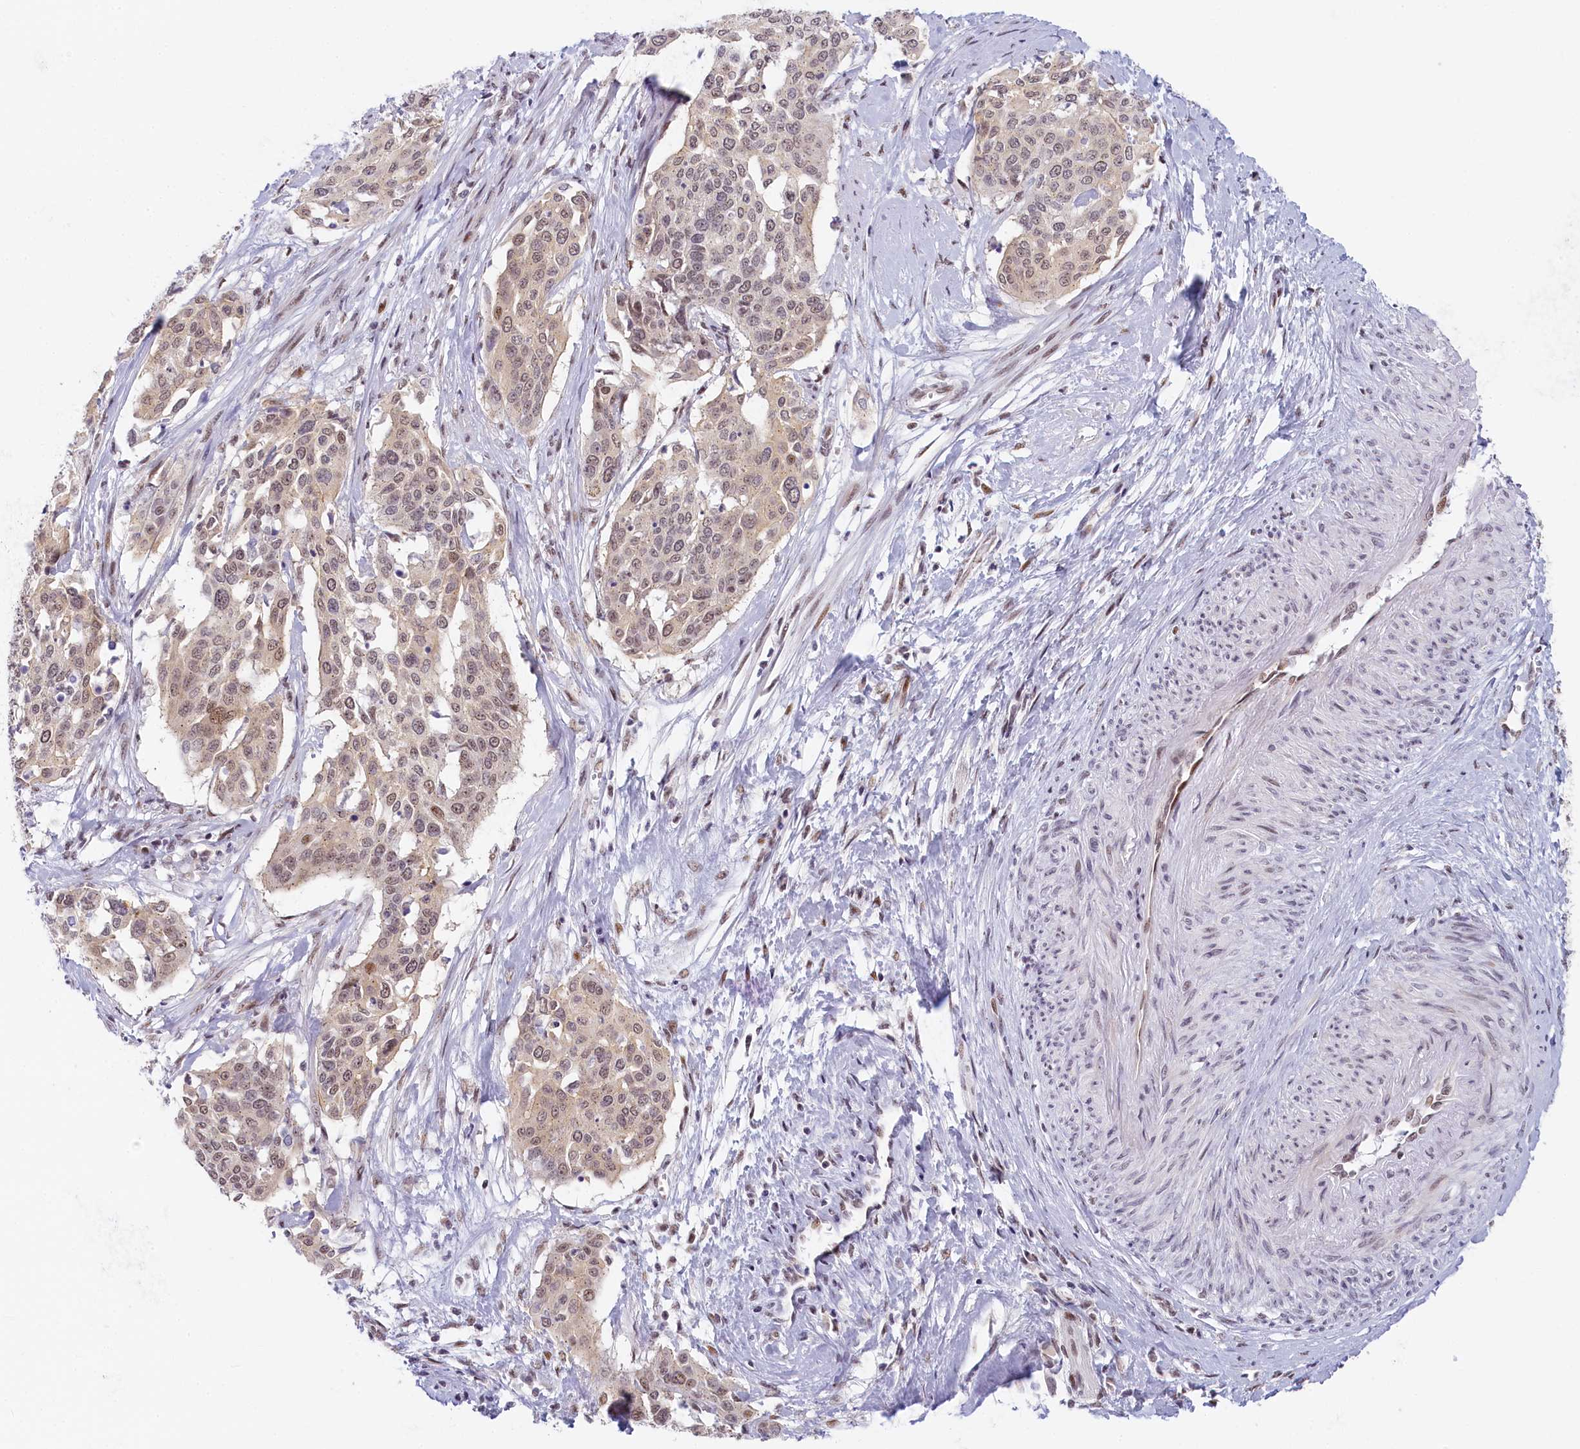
{"staining": {"intensity": "weak", "quantity": "25%-75%", "location": "nuclear"}, "tissue": "cervical cancer", "cell_type": "Tumor cells", "image_type": "cancer", "snomed": [{"axis": "morphology", "description": "Squamous cell carcinoma, NOS"}, {"axis": "topography", "description": "Cervix"}], "caption": "A histopathology image of human cervical squamous cell carcinoma stained for a protein demonstrates weak nuclear brown staining in tumor cells.", "gene": "SEC31B", "patient": {"sex": "female", "age": 44}}